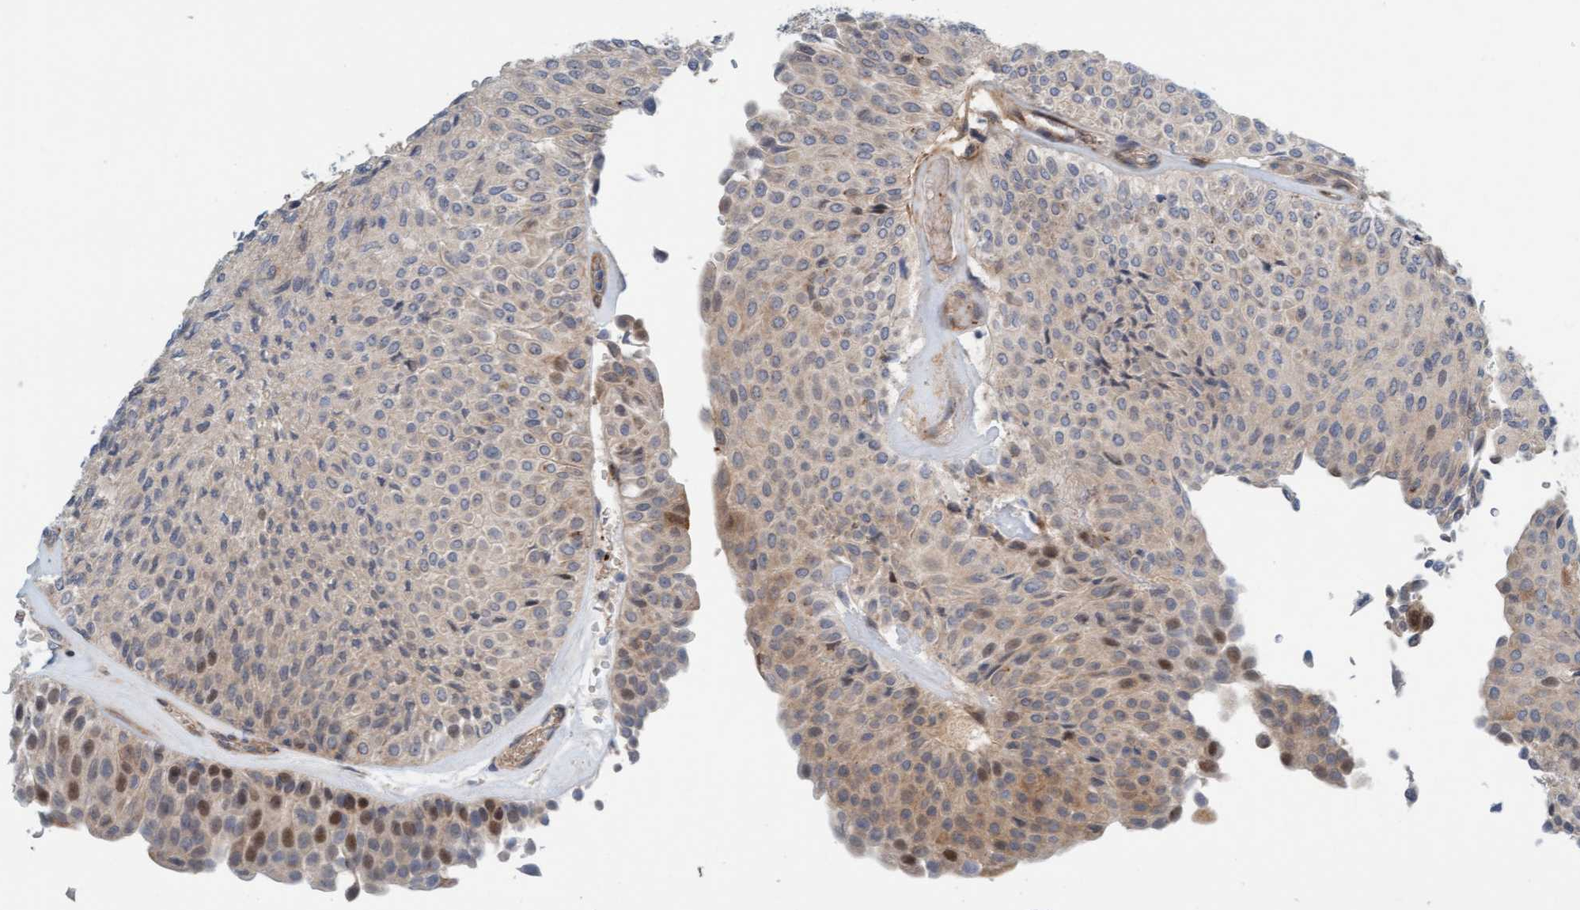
{"staining": {"intensity": "moderate", "quantity": "<25%", "location": "cytoplasmic/membranous,nuclear"}, "tissue": "urothelial cancer", "cell_type": "Tumor cells", "image_type": "cancer", "snomed": [{"axis": "morphology", "description": "Urothelial carcinoma, Low grade"}, {"axis": "topography", "description": "Urinary bladder"}], "caption": "A brown stain labels moderate cytoplasmic/membranous and nuclear expression of a protein in urothelial carcinoma (low-grade) tumor cells.", "gene": "EIF4EBP1", "patient": {"sex": "male", "age": 78}}